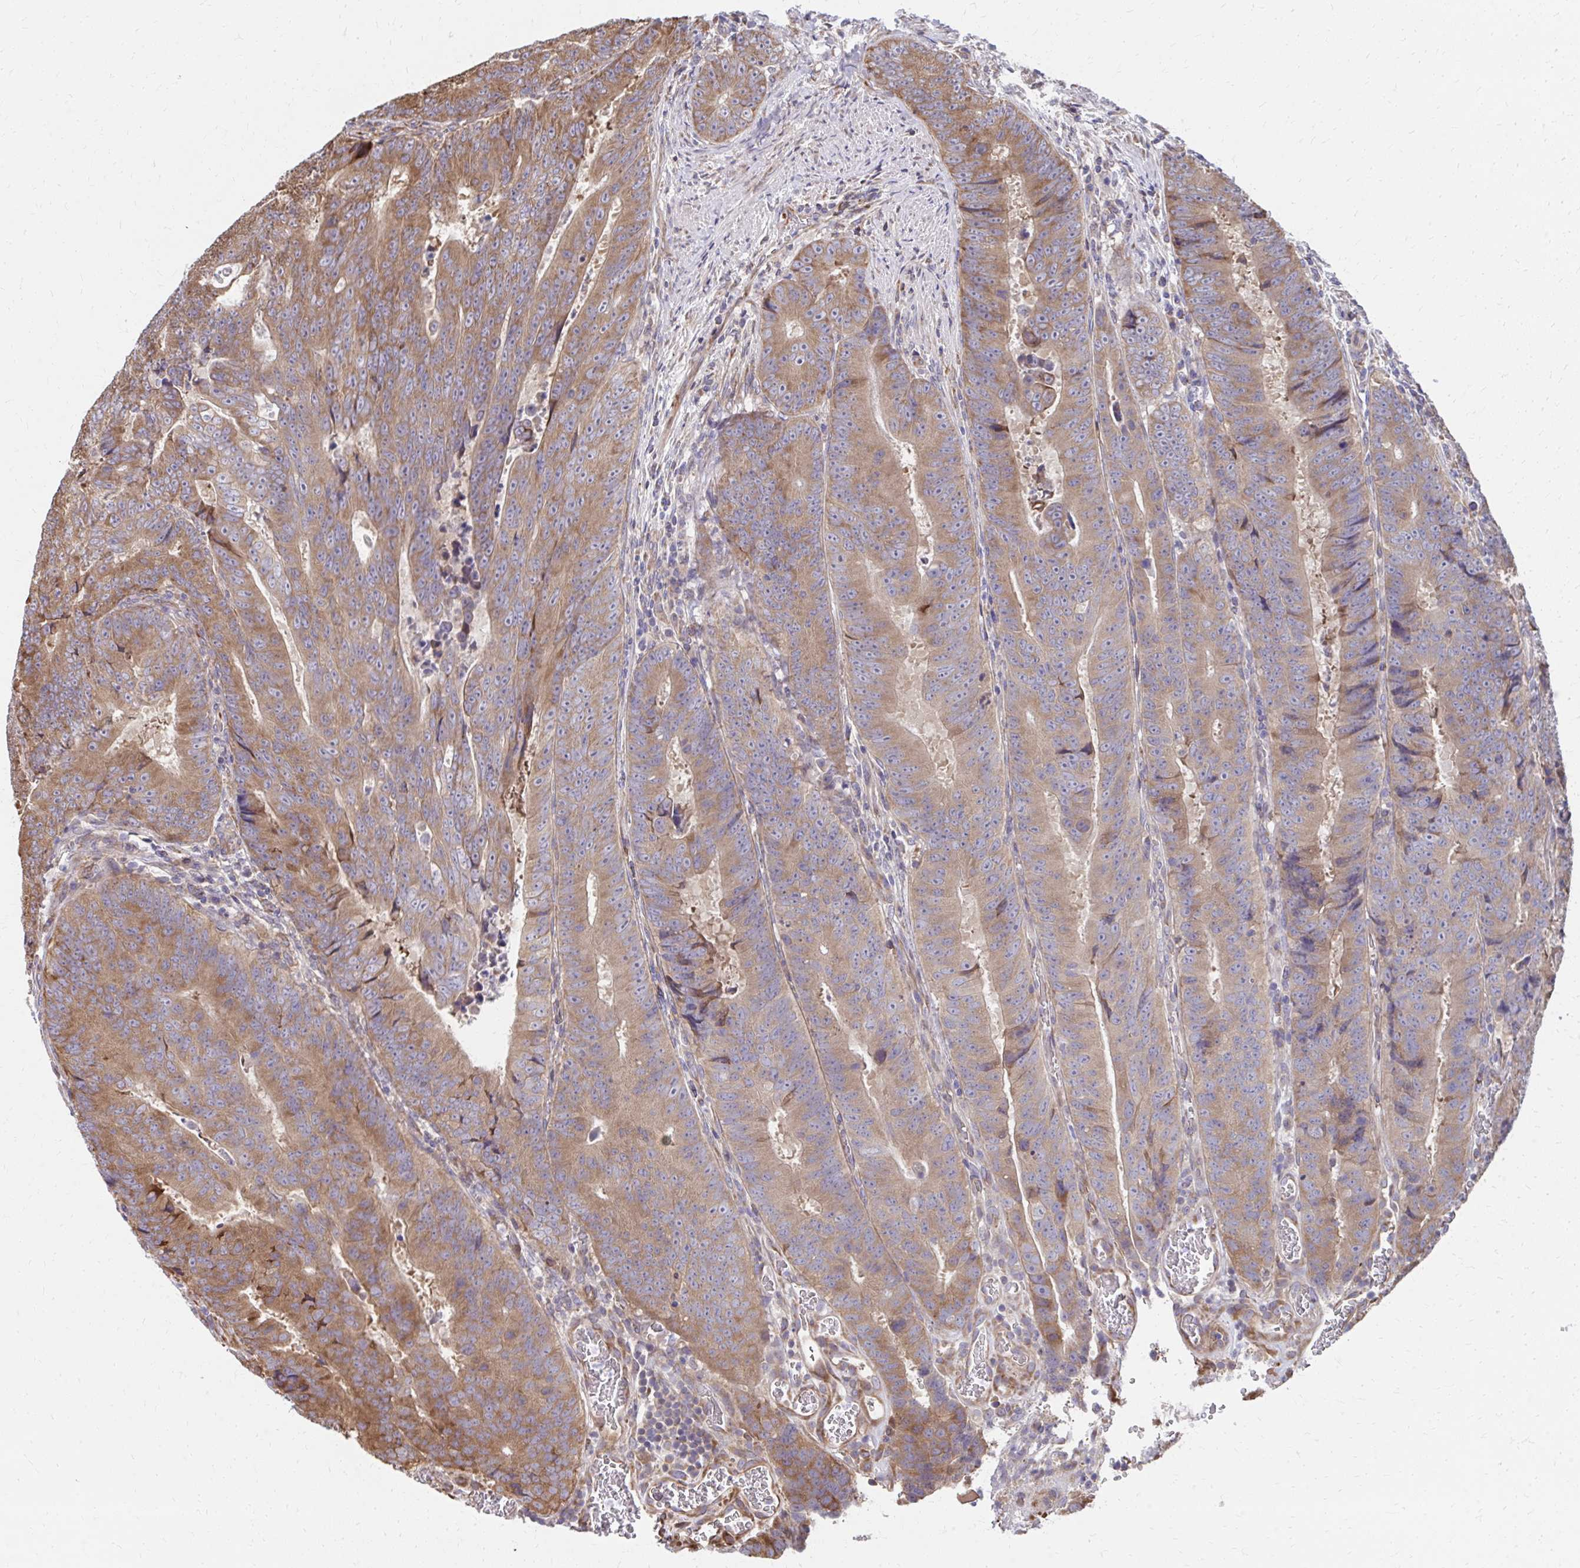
{"staining": {"intensity": "moderate", "quantity": ">75%", "location": "cytoplasmic/membranous"}, "tissue": "colorectal cancer", "cell_type": "Tumor cells", "image_type": "cancer", "snomed": [{"axis": "morphology", "description": "Adenocarcinoma, NOS"}, {"axis": "topography", "description": "Colon"}], "caption": "DAB (3,3'-diaminobenzidine) immunohistochemical staining of adenocarcinoma (colorectal) exhibits moderate cytoplasmic/membranous protein positivity in about >75% of tumor cells.", "gene": "ZNF778", "patient": {"sex": "female", "age": 48}}